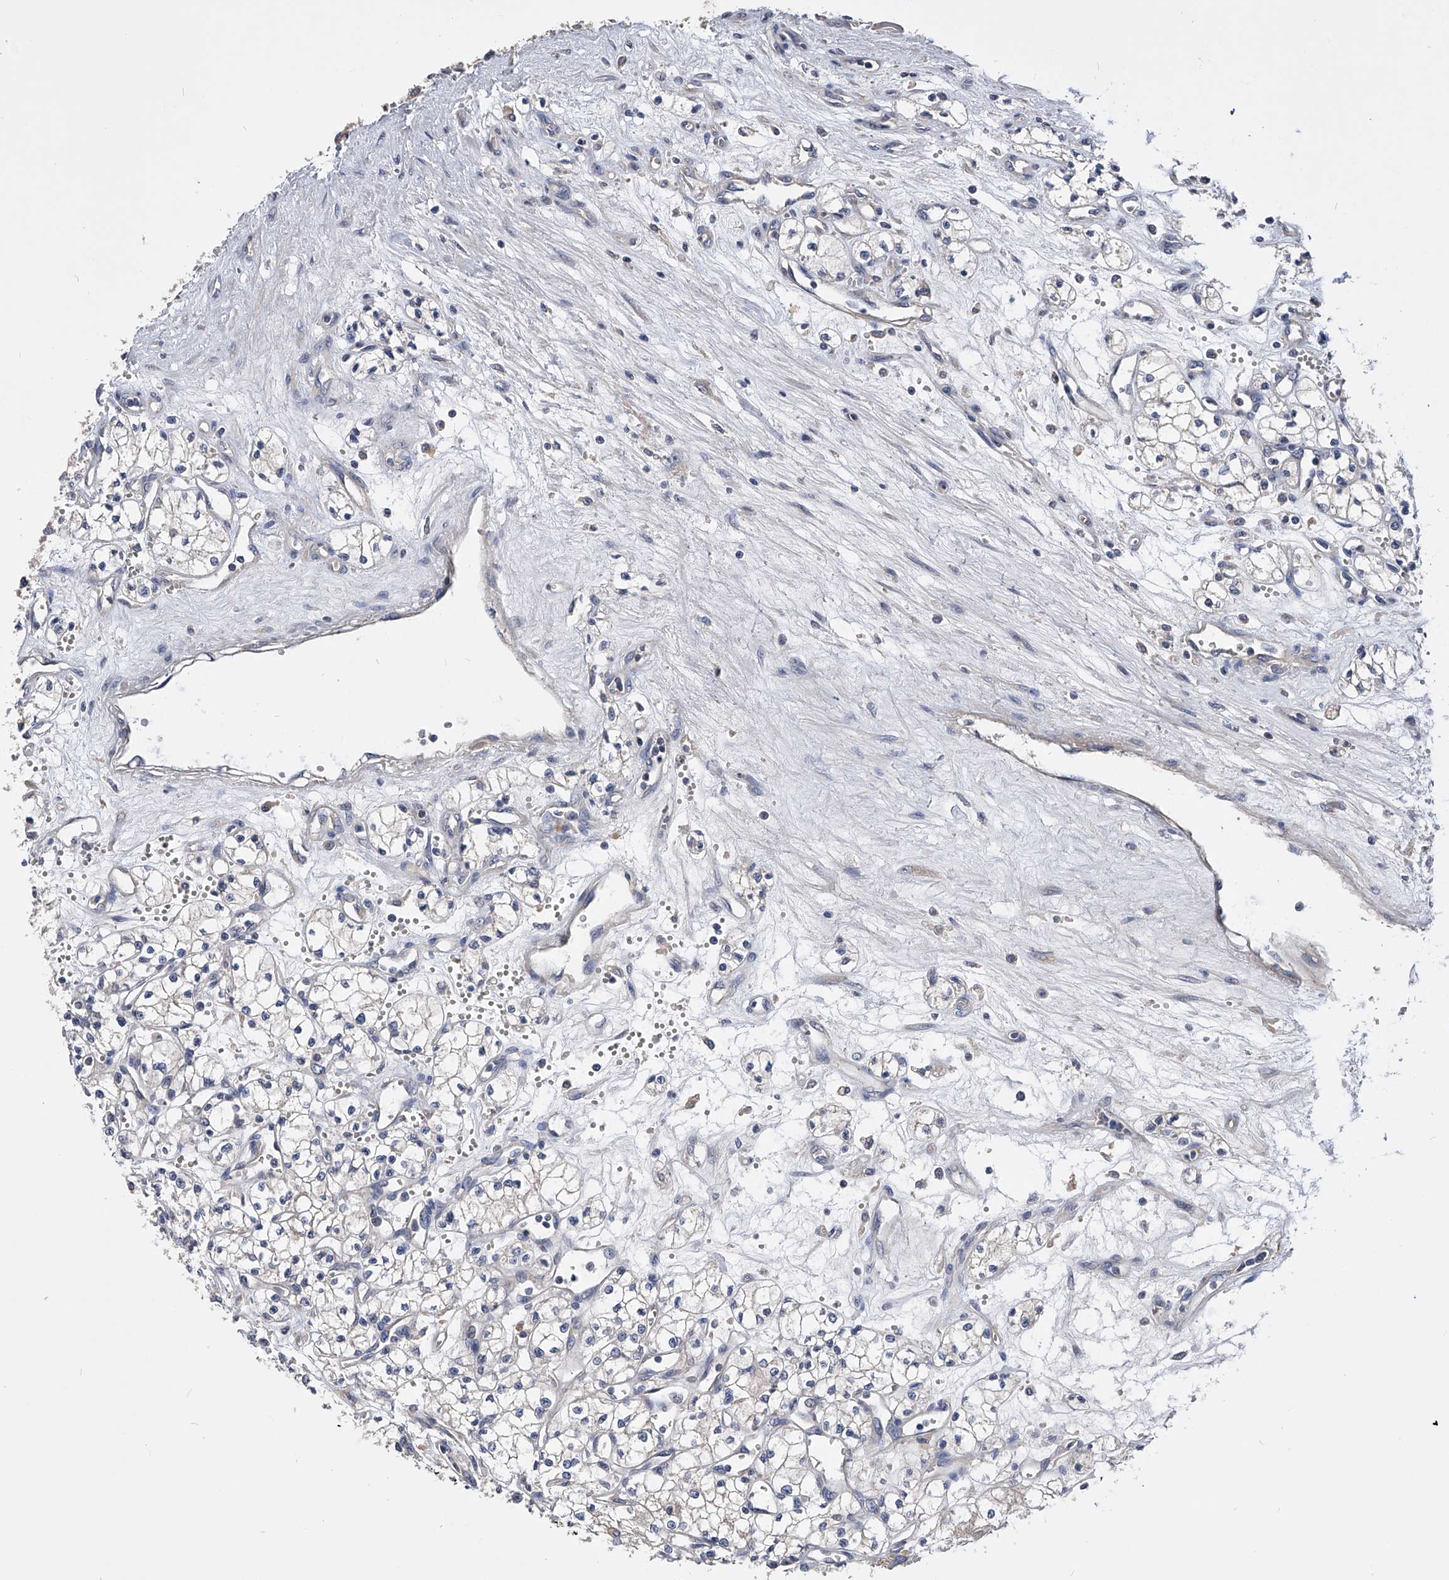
{"staining": {"intensity": "negative", "quantity": "none", "location": "none"}, "tissue": "renal cancer", "cell_type": "Tumor cells", "image_type": "cancer", "snomed": [{"axis": "morphology", "description": "Adenocarcinoma, NOS"}, {"axis": "topography", "description": "Kidney"}], "caption": "The histopathology image demonstrates no significant staining in tumor cells of renal cancer. Nuclei are stained in blue.", "gene": "ARL4C", "patient": {"sex": "male", "age": 59}}